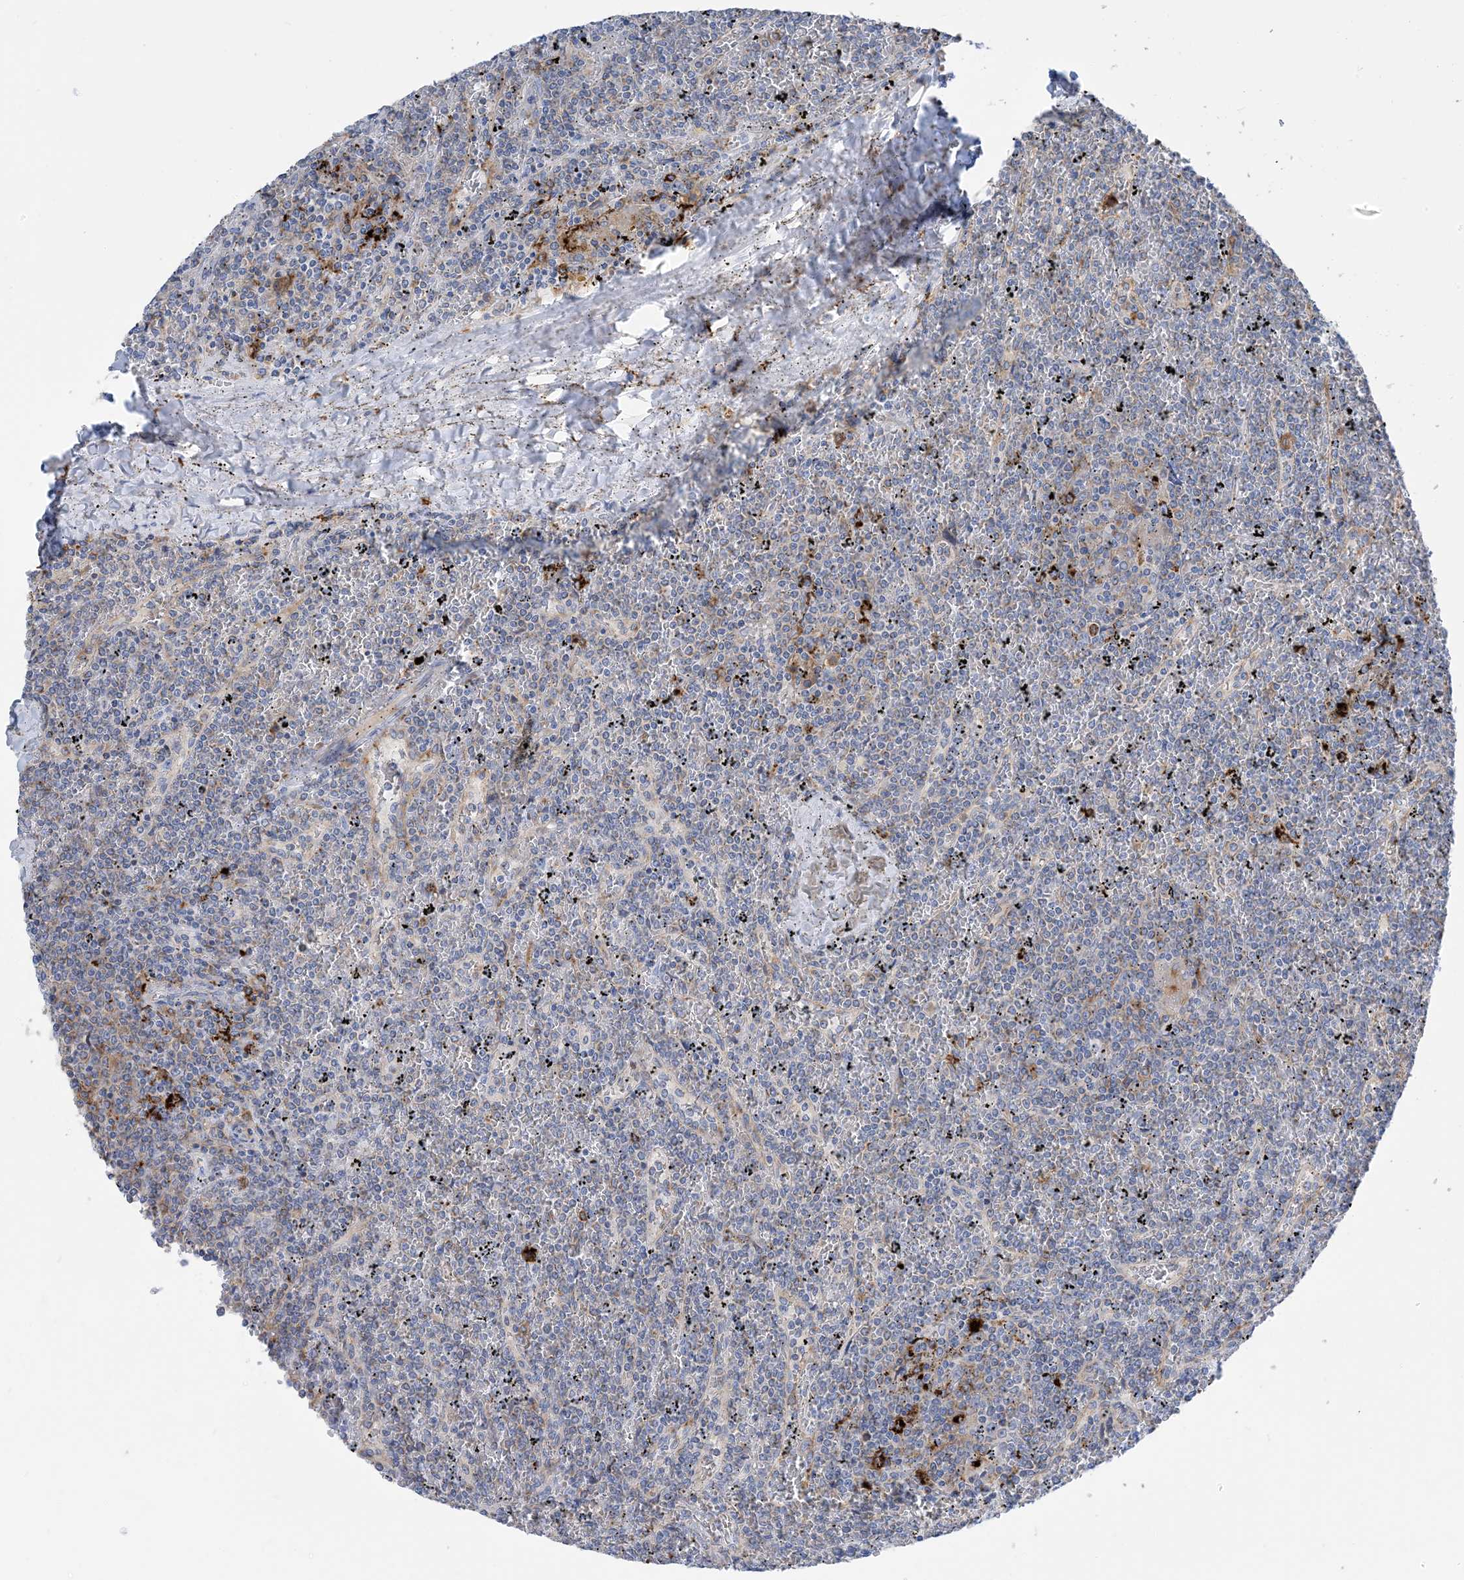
{"staining": {"intensity": "negative", "quantity": "none", "location": "none"}, "tissue": "lymphoma", "cell_type": "Tumor cells", "image_type": "cancer", "snomed": [{"axis": "morphology", "description": "Malignant lymphoma, non-Hodgkin's type, Low grade"}, {"axis": "topography", "description": "Spleen"}], "caption": "Human lymphoma stained for a protein using IHC displays no expression in tumor cells.", "gene": "DPH3", "patient": {"sex": "female", "age": 19}}